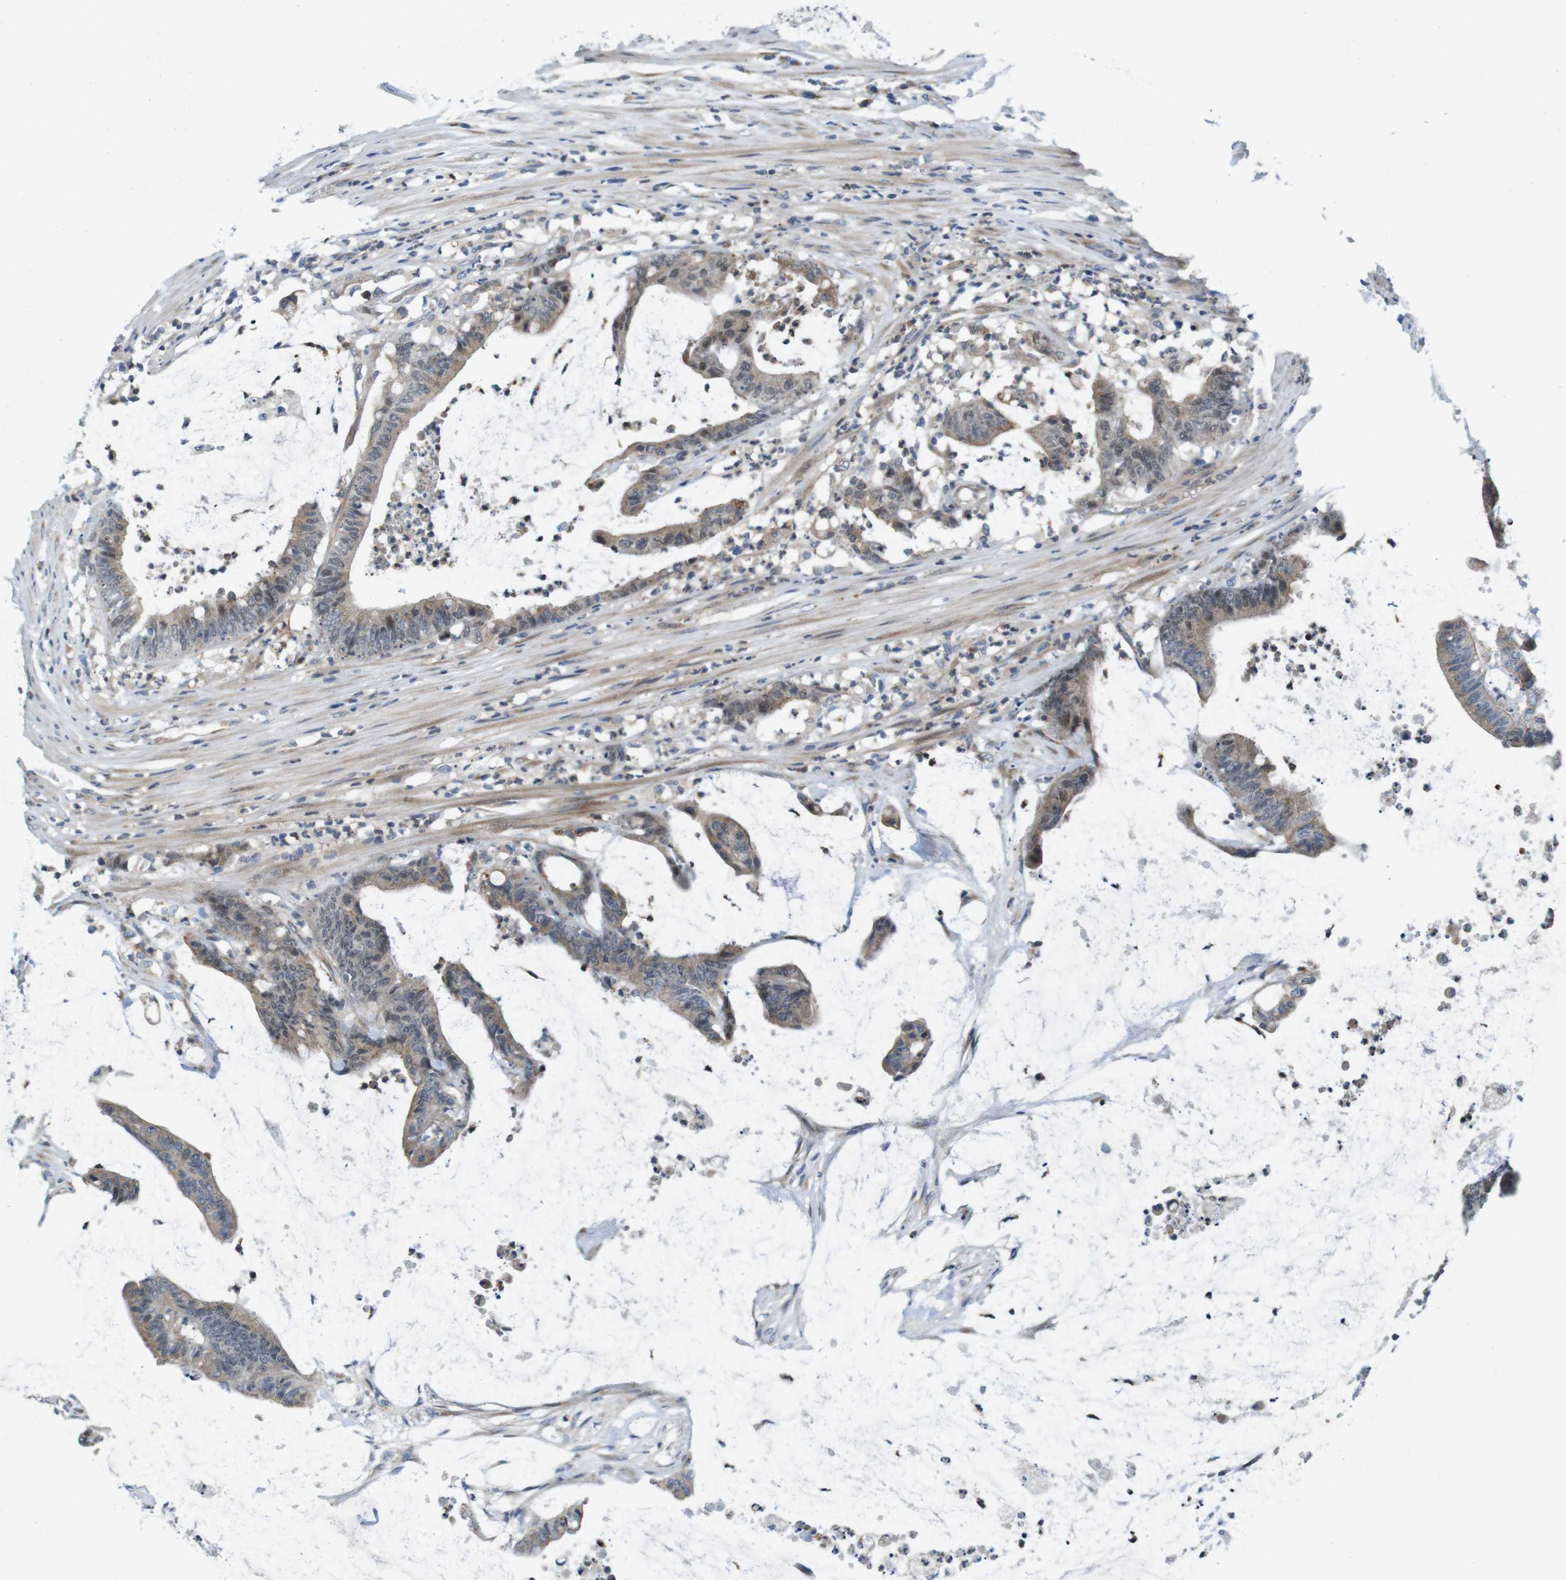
{"staining": {"intensity": "weak", "quantity": ">75%", "location": "cytoplasmic/membranous"}, "tissue": "colorectal cancer", "cell_type": "Tumor cells", "image_type": "cancer", "snomed": [{"axis": "morphology", "description": "Adenocarcinoma, NOS"}, {"axis": "topography", "description": "Rectum"}], "caption": "High-power microscopy captured an IHC micrograph of colorectal adenocarcinoma, revealing weak cytoplasmic/membranous expression in about >75% of tumor cells.", "gene": "SKI", "patient": {"sex": "female", "age": 66}}